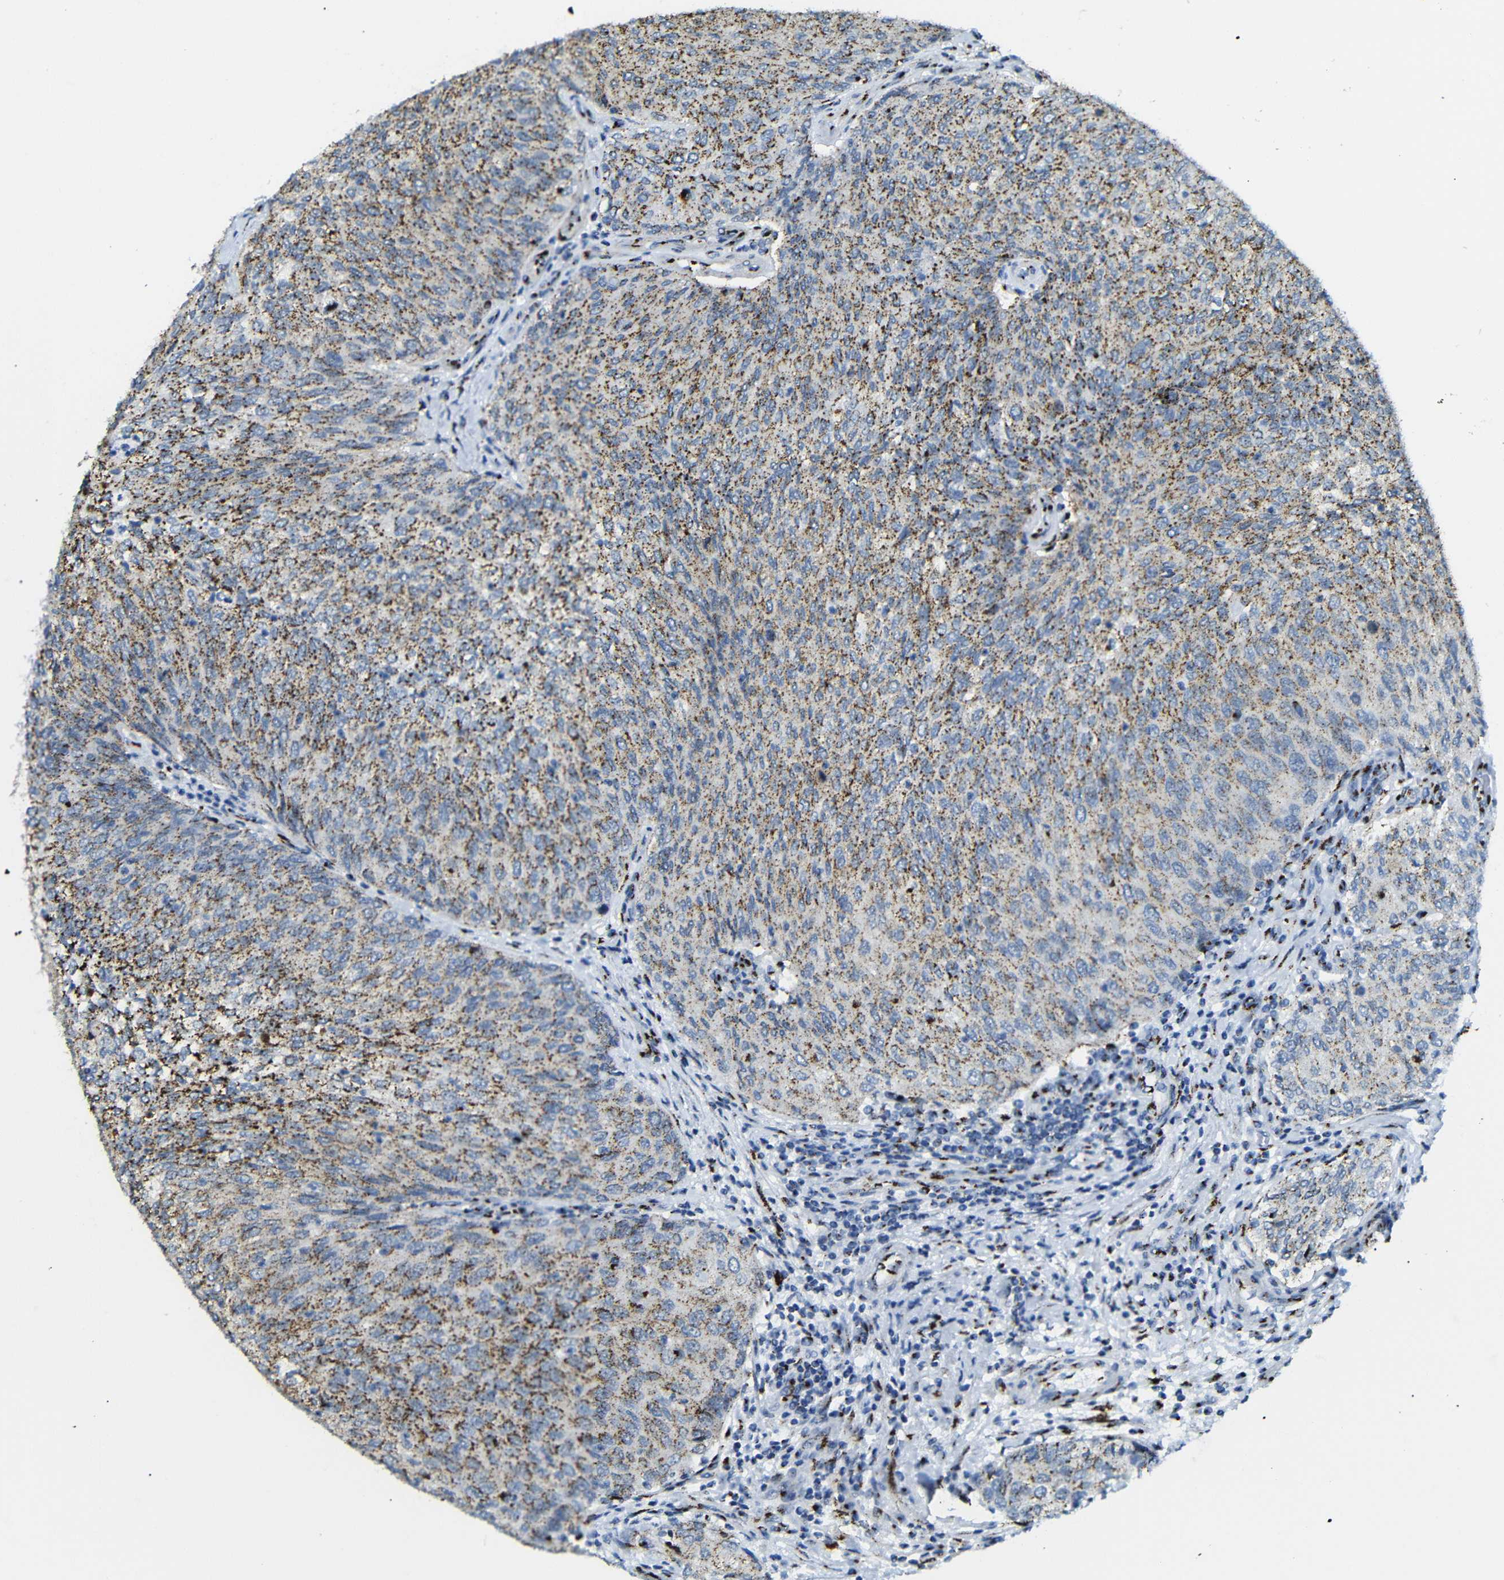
{"staining": {"intensity": "moderate", "quantity": ">75%", "location": "cytoplasmic/membranous"}, "tissue": "urothelial cancer", "cell_type": "Tumor cells", "image_type": "cancer", "snomed": [{"axis": "morphology", "description": "Urothelial carcinoma, Low grade"}, {"axis": "topography", "description": "Urinary bladder"}], "caption": "The photomicrograph shows staining of urothelial carcinoma (low-grade), revealing moderate cytoplasmic/membranous protein positivity (brown color) within tumor cells. The protein is stained brown, and the nuclei are stained in blue (DAB IHC with brightfield microscopy, high magnification).", "gene": "TGOLN2", "patient": {"sex": "female", "age": 79}}